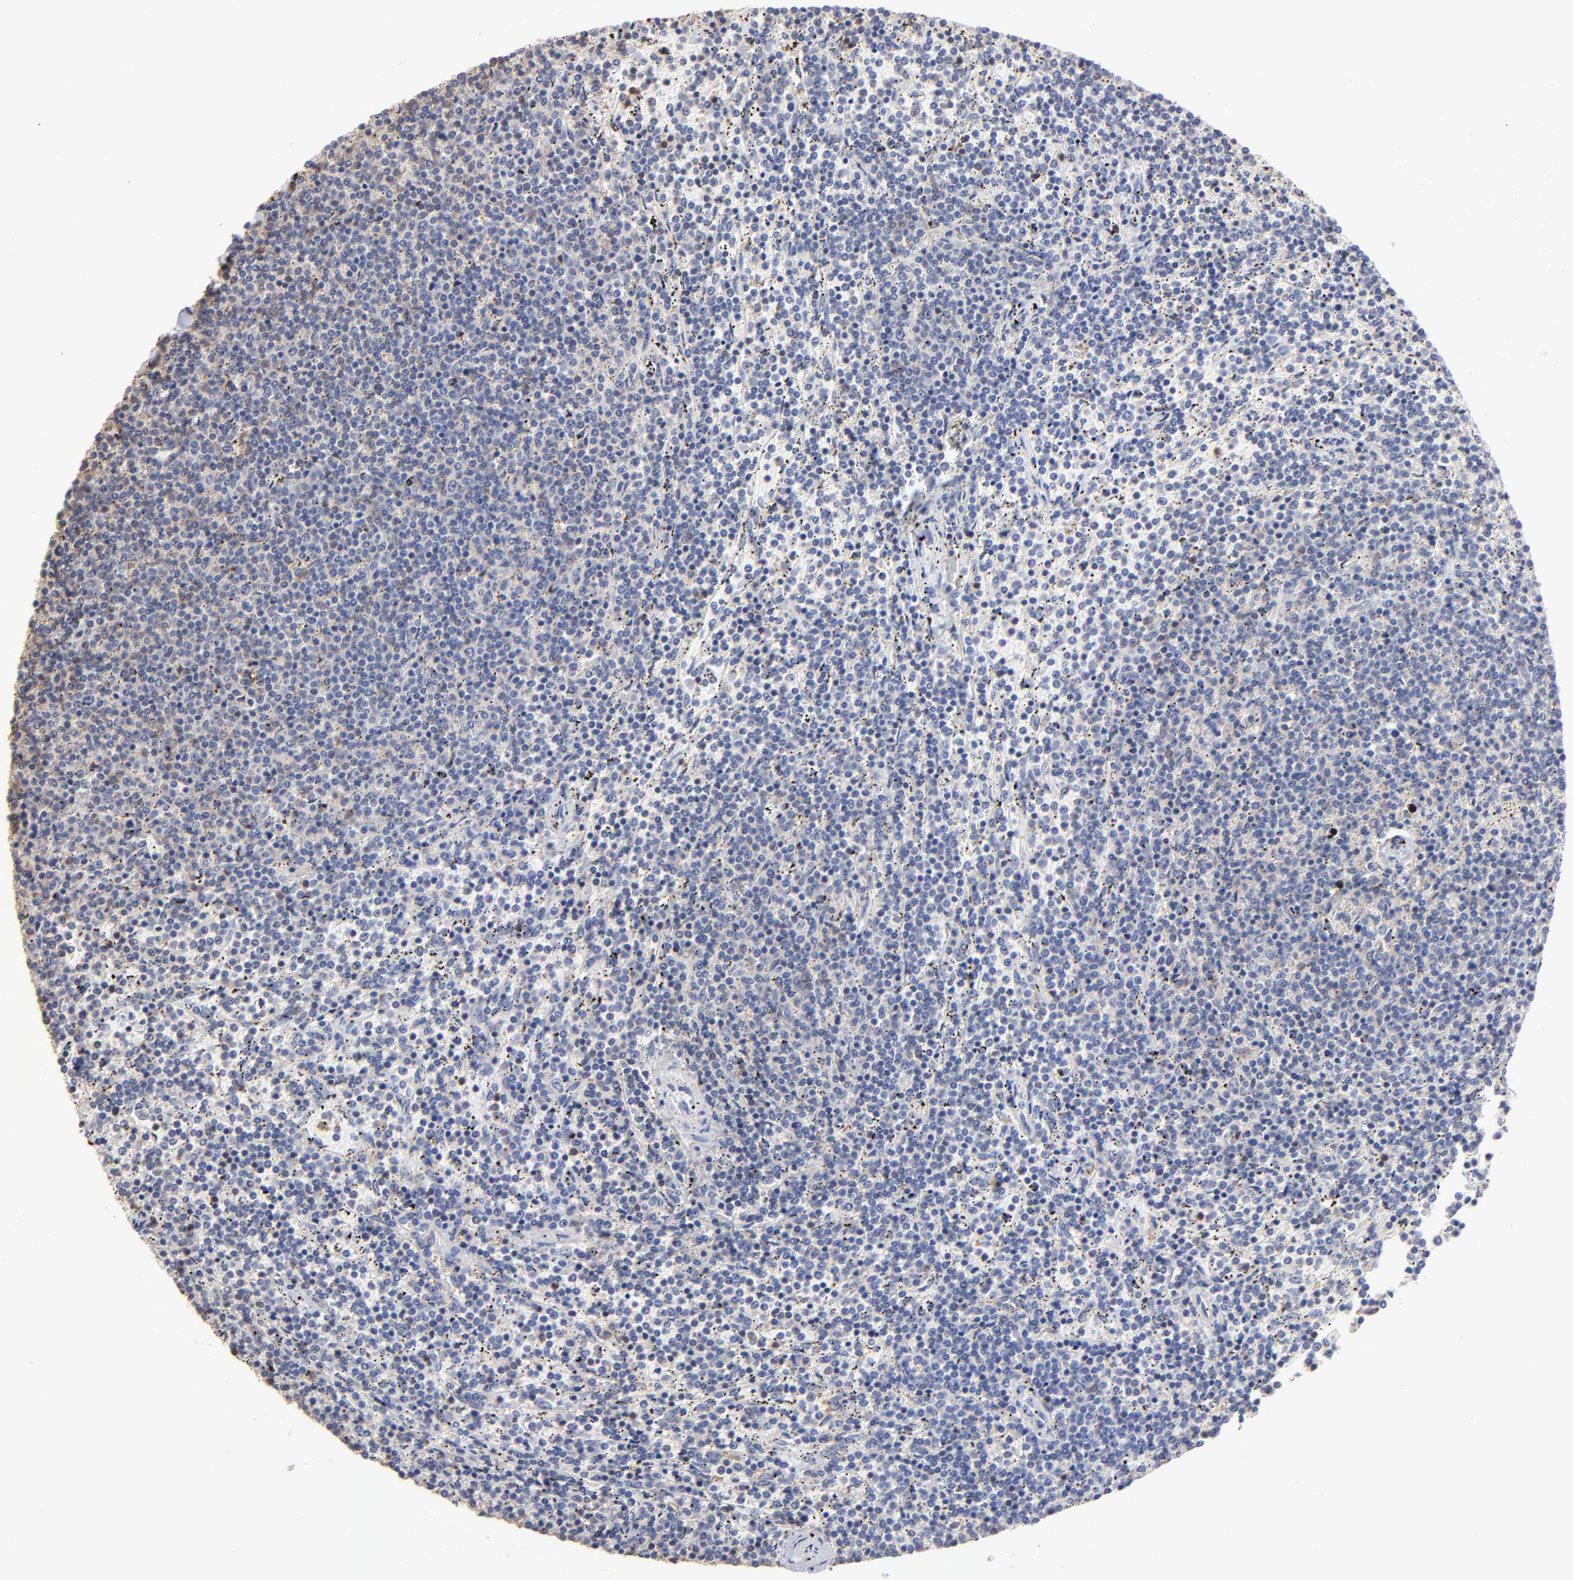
{"staining": {"intensity": "negative", "quantity": "none", "location": "none"}, "tissue": "lymphoma", "cell_type": "Tumor cells", "image_type": "cancer", "snomed": [{"axis": "morphology", "description": "Malignant lymphoma, non-Hodgkin's type, Low grade"}, {"axis": "topography", "description": "Spleen"}], "caption": "High magnification brightfield microscopy of lymphoma stained with DAB (brown) and counterstained with hematoxylin (blue): tumor cells show no significant staining. (DAB immunohistochemistry, high magnification).", "gene": "TBXT", "patient": {"sex": "female", "age": 50}}